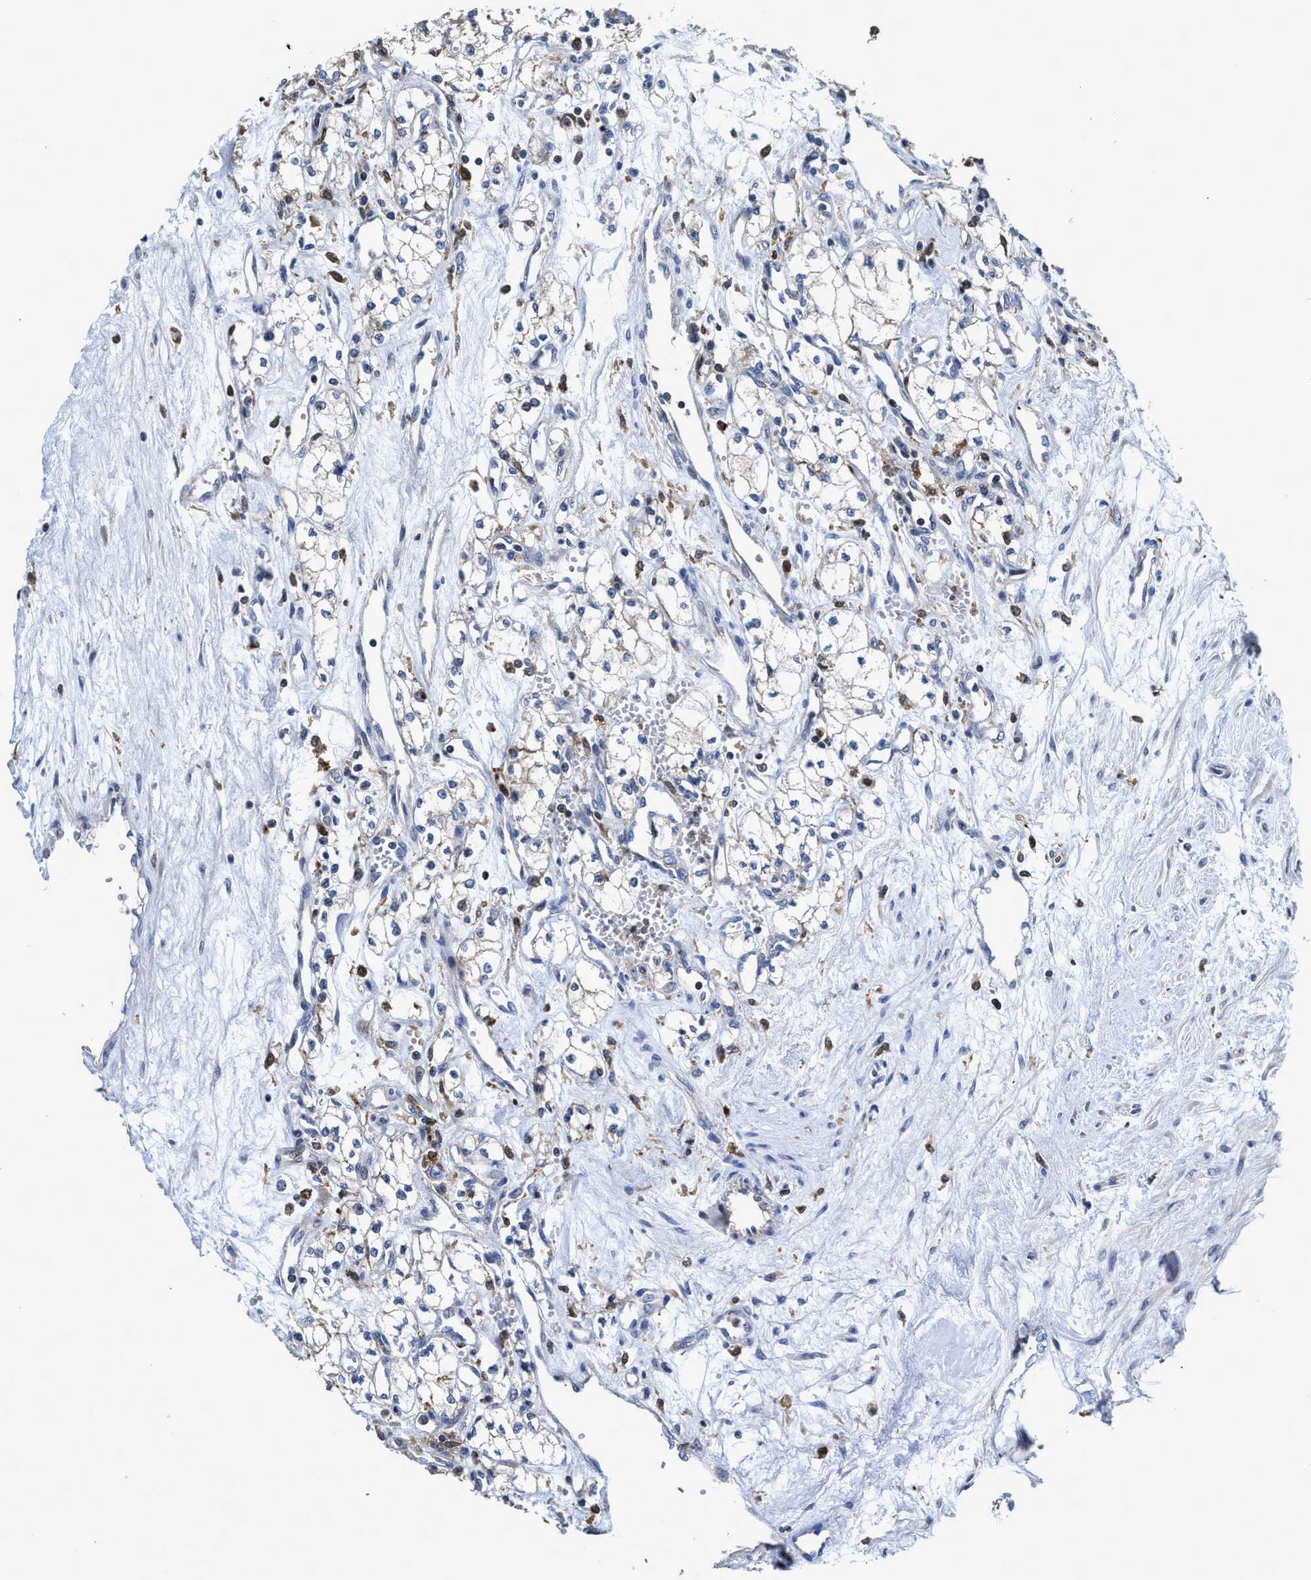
{"staining": {"intensity": "negative", "quantity": "none", "location": "none"}, "tissue": "renal cancer", "cell_type": "Tumor cells", "image_type": "cancer", "snomed": [{"axis": "morphology", "description": "Adenocarcinoma, NOS"}, {"axis": "topography", "description": "Kidney"}], "caption": "DAB (3,3'-diaminobenzidine) immunohistochemical staining of human adenocarcinoma (renal) demonstrates no significant expression in tumor cells.", "gene": "RGS10", "patient": {"sex": "male", "age": 59}}